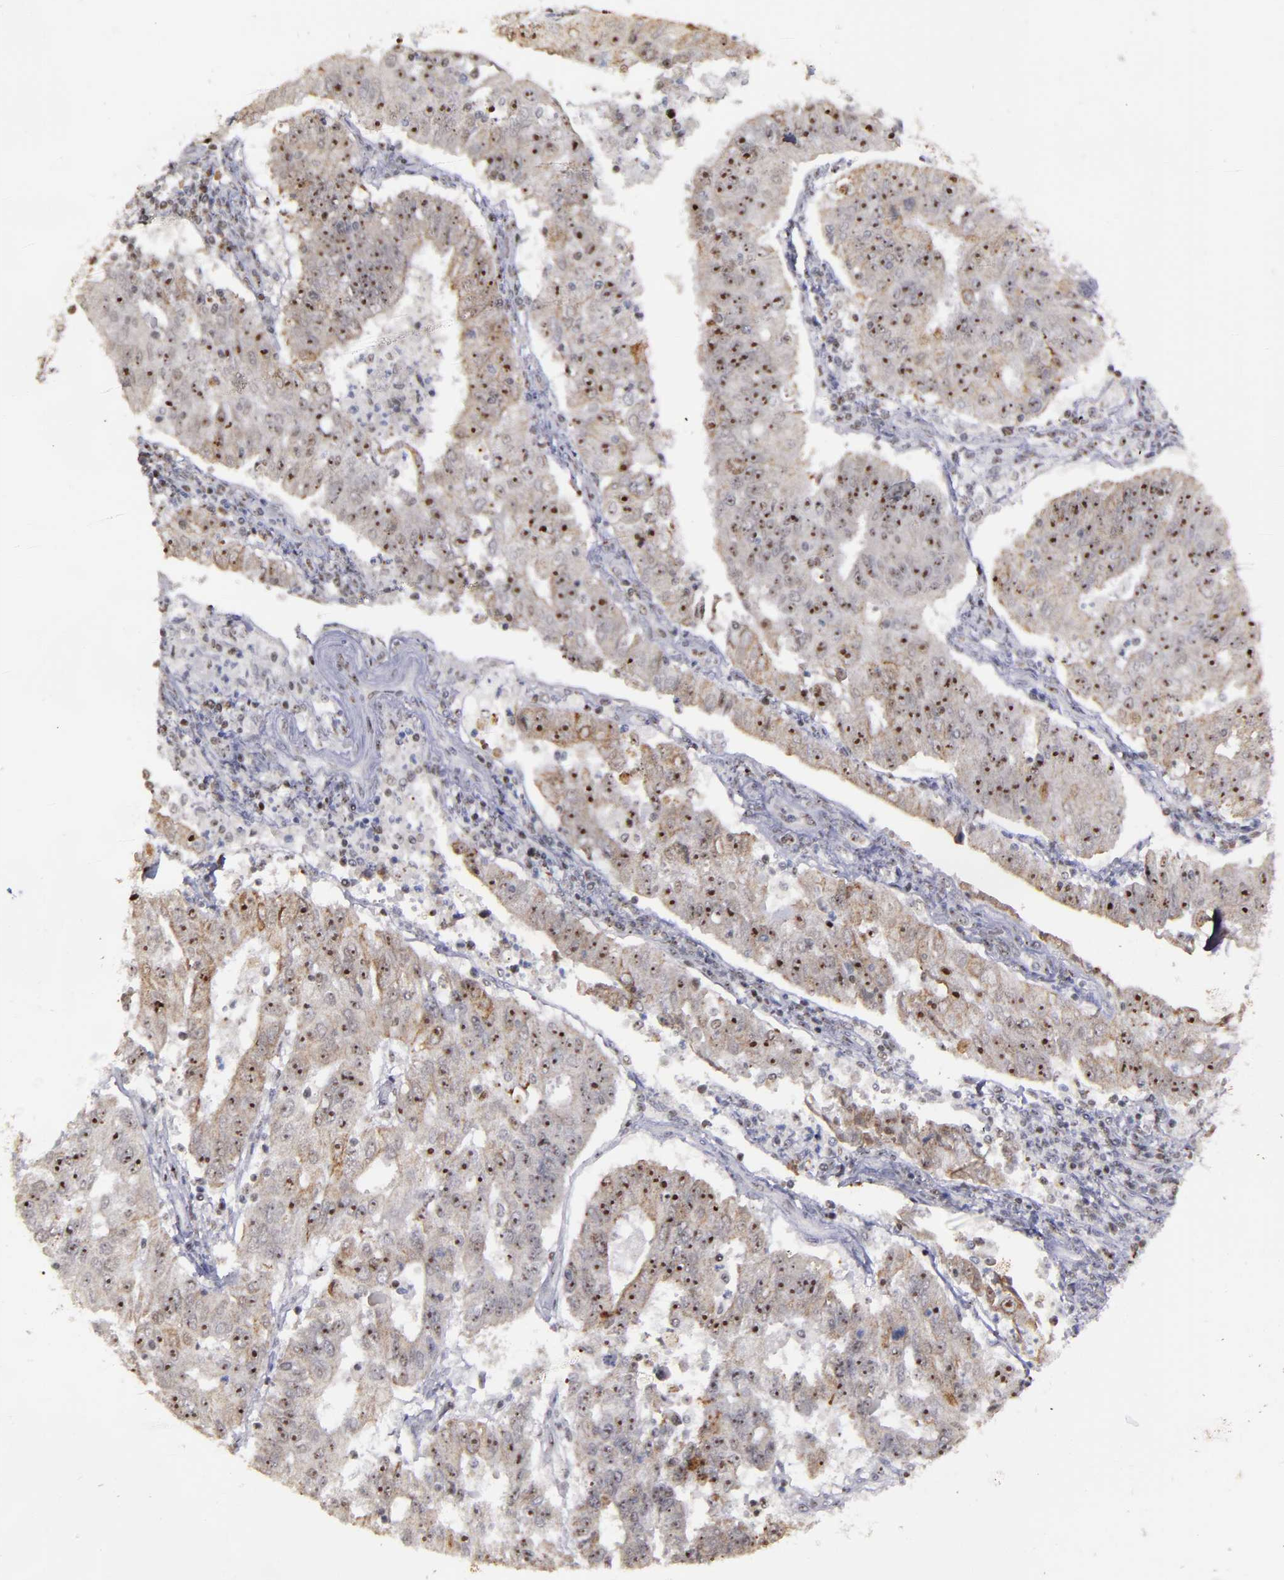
{"staining": {"intensity": "weak", "quantity": "25%-75%", "location": "cytoplasmic/membranous,nuclear"}, "tissue": "endometrial cancer", "cell_type": "Tumor cells", "image_type": "cancer", "snomed": [{"axis": "morphology", "description": "Adenocarcinoma, NOS"}, {"axis": "topography", "description": "Endometrium"}], "caption": "Protein expression analysis of endometrial cancer shows weak cytoplasmic/membranous and nuclear staining in about 25%-75% of tumor cells. (DAB IHC with brightfield microscopy, high magnification).", "gene": "DDX24", "patient": {"sex": "female", "age": 42}}